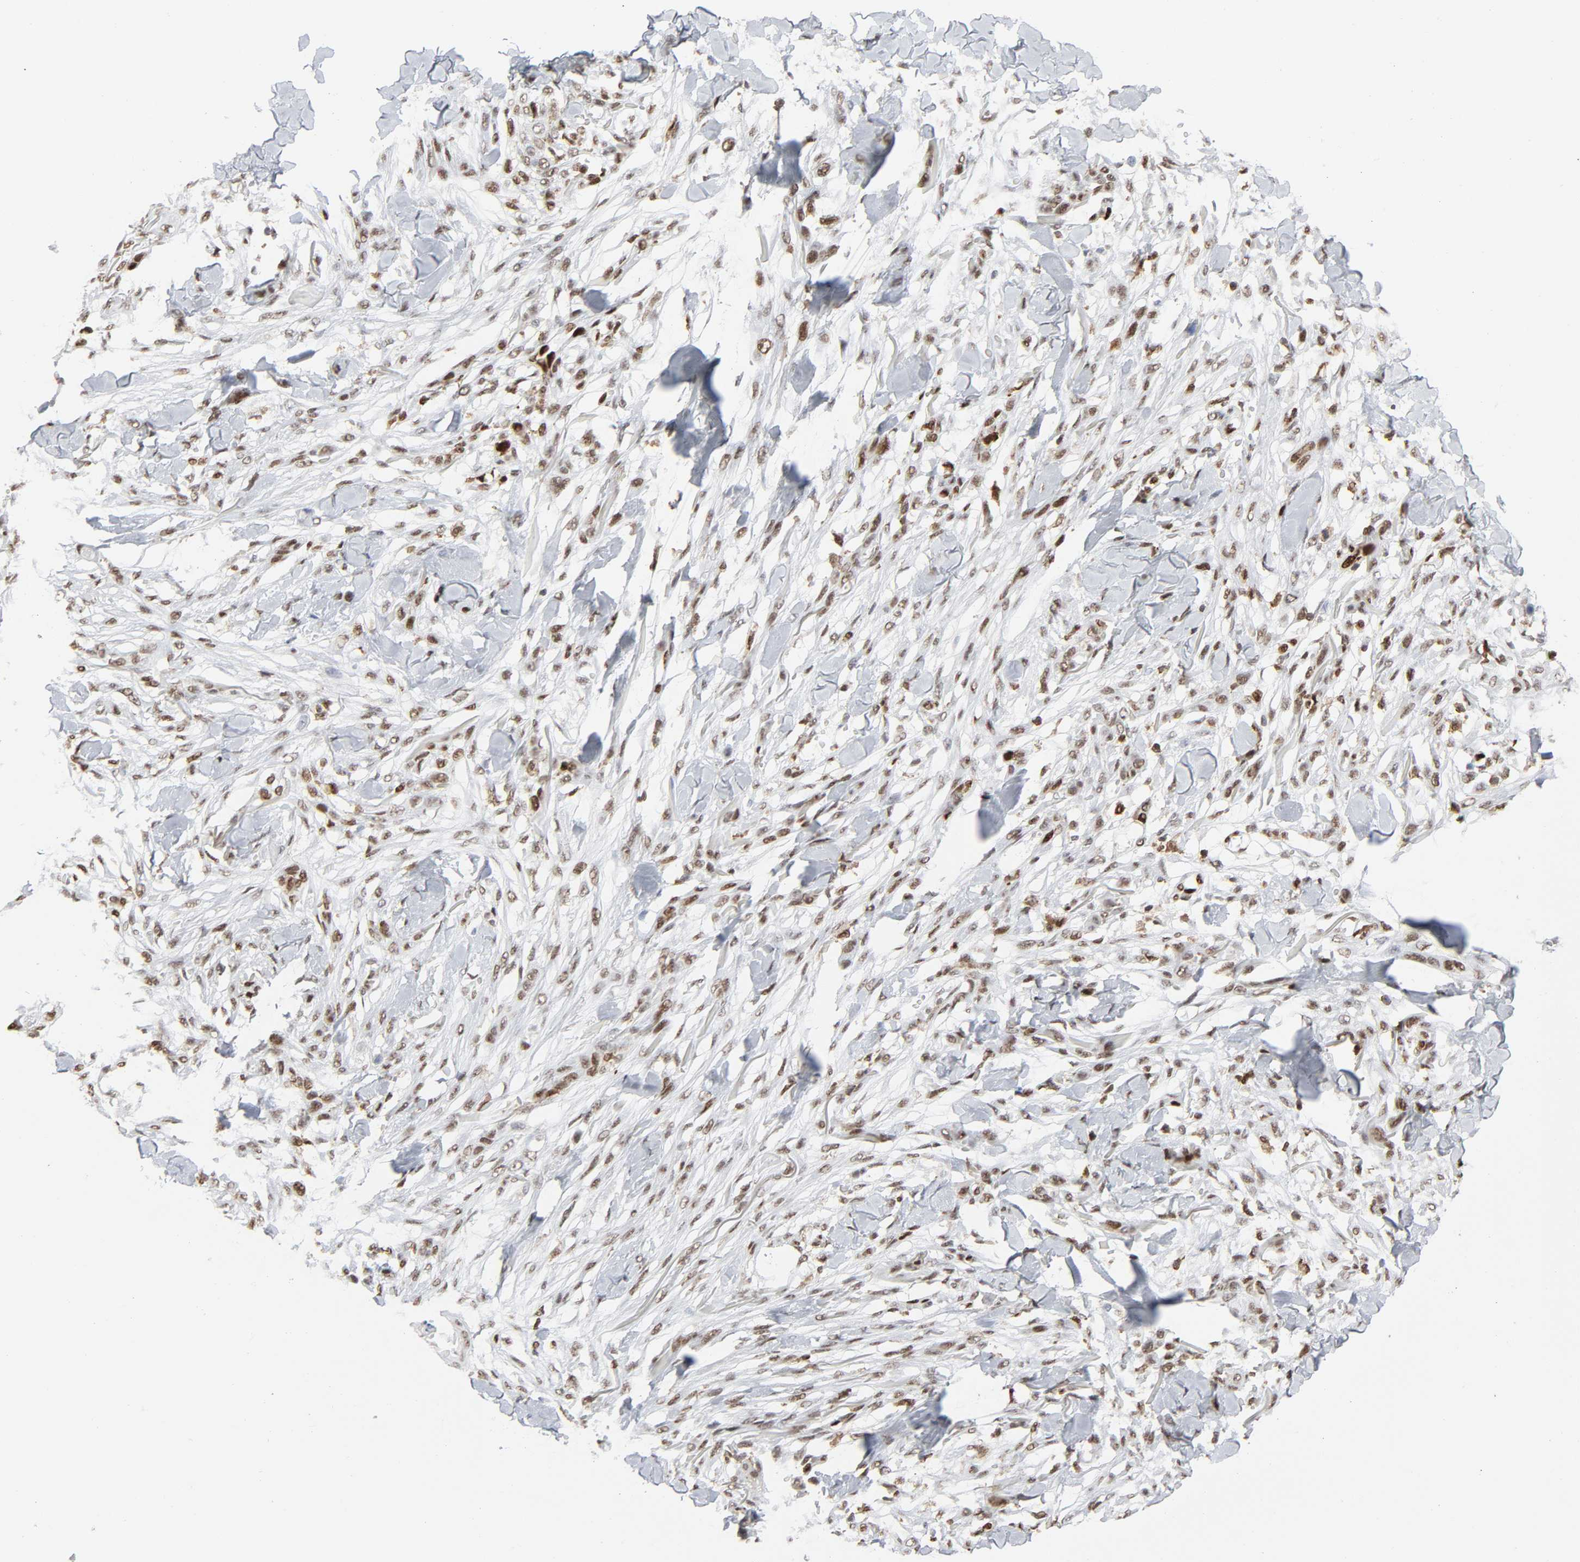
{"staining": {"intensity": "moderate", "quantity": ">75%", "location": "nuclear"}, "tissue": "skin cancer", "cell_type": "Tumor cells", "image_type": "cancer", "snomed": [{"axis": "morphology", "description": "Normal tissue, NOS"}, {"axis": "morphology", "description": "Squamous cell carcinoma, NOS"}, {"axis": "topography", "description": "Skin"}], "caption": "High-magnification brightfield microscopy of skin cancer (squamous cell carcinoma) stained with DAB (brown) and counterstained with hematoxylin (blue). tumor cells exhibit moderate nuclear staining is identified in about>75% of cells. The staining is performed using DAB (3,3'-diaminobenzidine) brown chromogen to label protein expression. The nuclei are counter-stained blue using hematoxylin.", "gene": "WAS", "patient": {"sex": "female", "age": 59}}